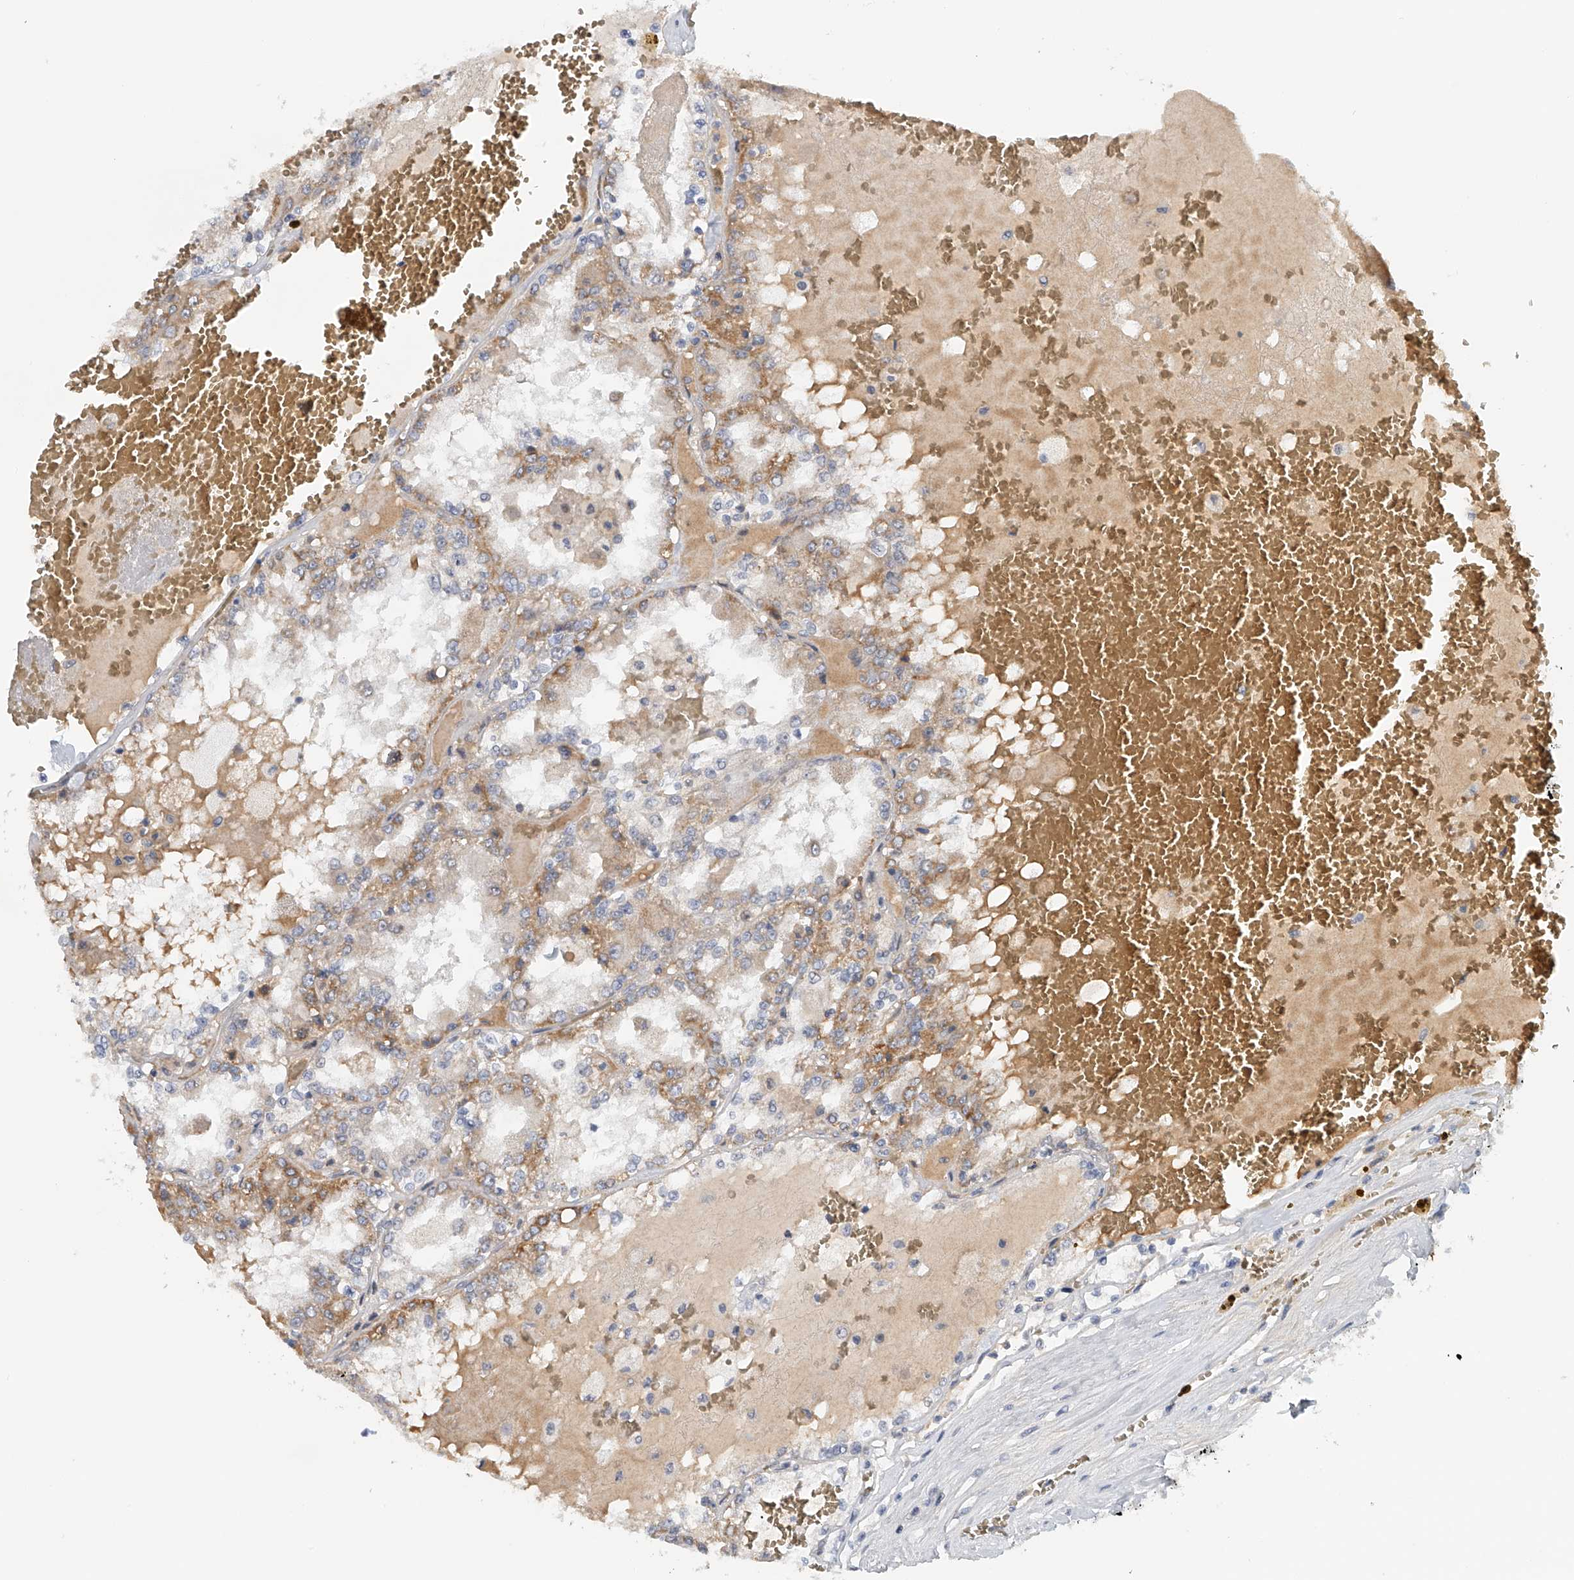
{"staining": {"intensity": "moderate", "quantity": "25%-75%", "location": "cytoplasmic/membranous"}, "tissue": "renal cancer", "cell_type": "Tumor cells", "image_type": "cancer", "snomed": [{"axis": "morphology", "description": "Adenocarcinoma, NOS"}, {"axis": "topography", "description": "Kidney"}], "caption": "This is an image of immunohistochemistry staining of adenocarcinoma (renal), which shows moderate expression in the cytoplasmic/membranous of tumor cells.", "gene": "DDX43", "patient": {"sex": "female", "age": 56}}